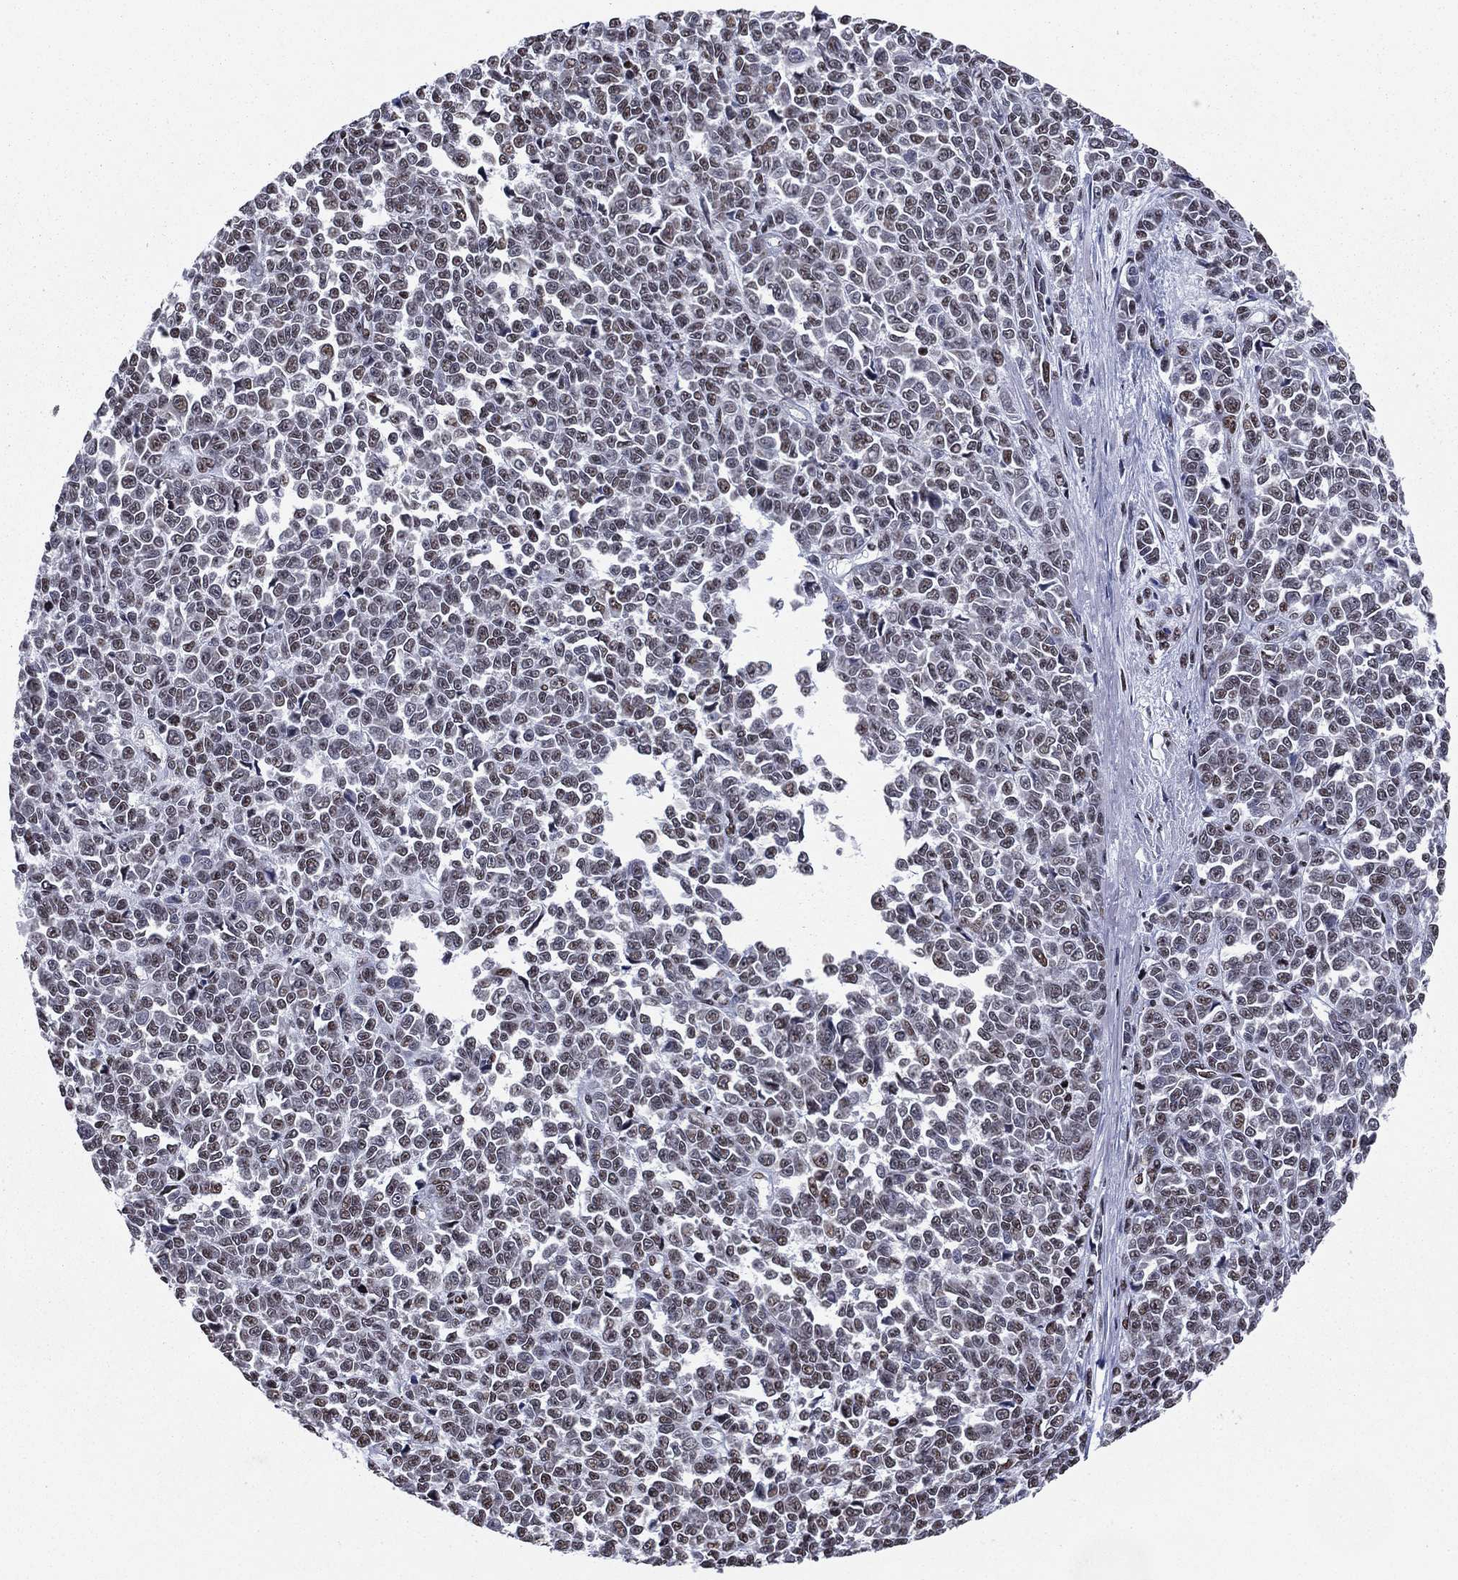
{"staining": {"intensity": "moderate", "quantity": "<25%", "location": "cytoplasmic/membranous,nuclear"}, "tissue": "melanoma", "cell_type": "Tumor cells", "image_type": "cancer", "snomed": [{"axis": "morphology", "description": "Malignant melanoma, NOS"}, {"axis": "topography", "description": "Skin"}], "caption": "Immunohistochemical staining of human melanoma displays moderate cytoplasmic/membranous and nuclear protein staining in about <25% of tumor cells.", "gene": "N4BP2", "patient": {"sex": "female", "age": 95}}